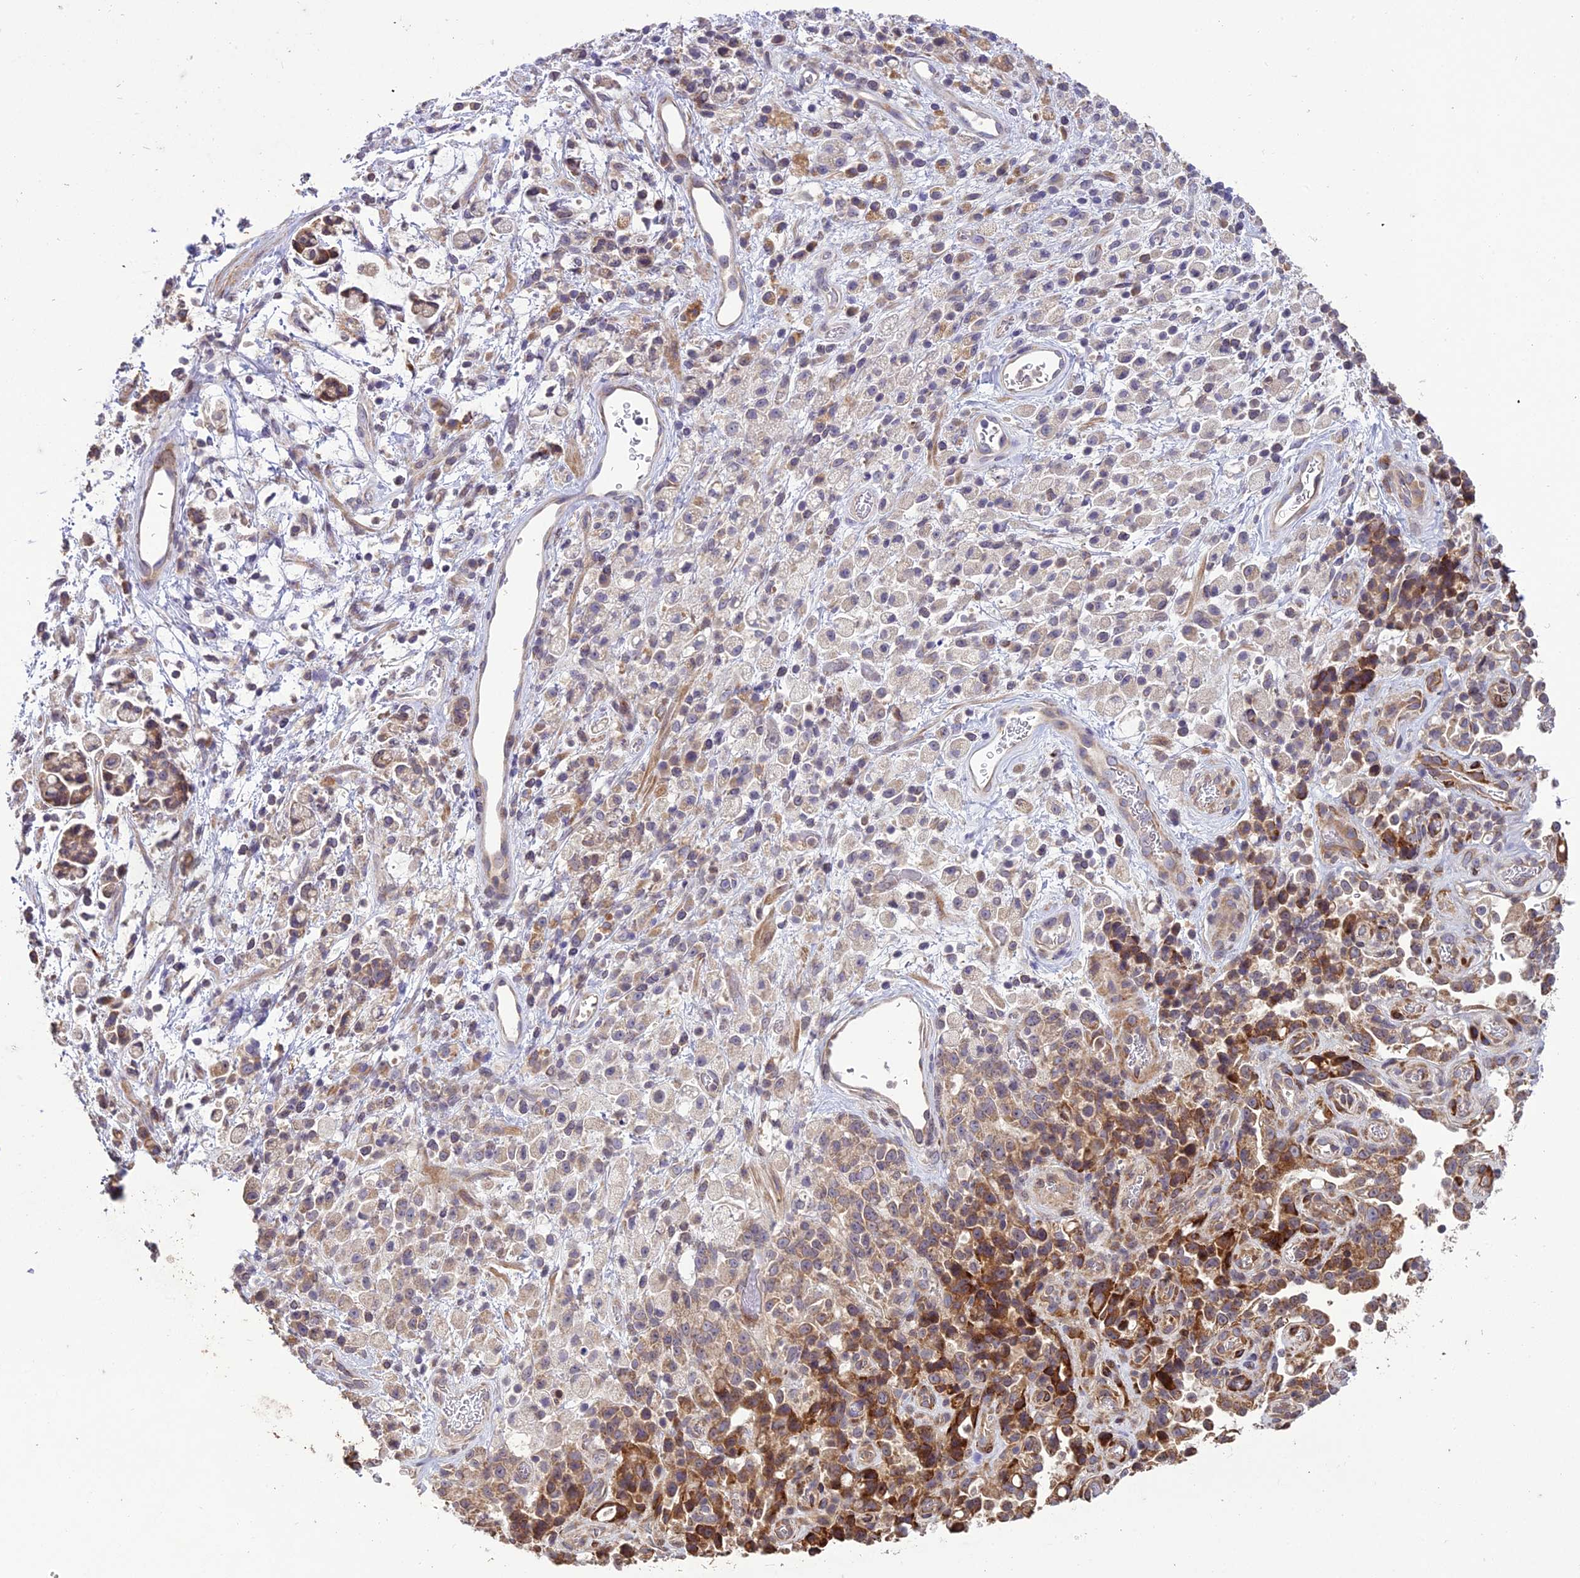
{"staining": {"intensity": "moderate", "quantity": "<25%", "location": "cytoplasmic/membranous"}, "tissue": "stomach cancer", "cell_type": "Tumor cells", "image_type": "cancer", "snomed": [{"axis": "morphology", "description": "Adenocarcinoma, NOS"}, {"axis": "topography", "description": "Stomach"}], "caption": "High-magnification brightfield microscopy of adenocarcinoma (stomach) stained with DAB (brown) and counterstained with hematoxylin (blue). tumor cells exhibit moderate cytoplasmic/membranous positivity is seen in about<25% of cells.", "gene": "CENPL", "patient": {"sex": "female", "age": 60}}